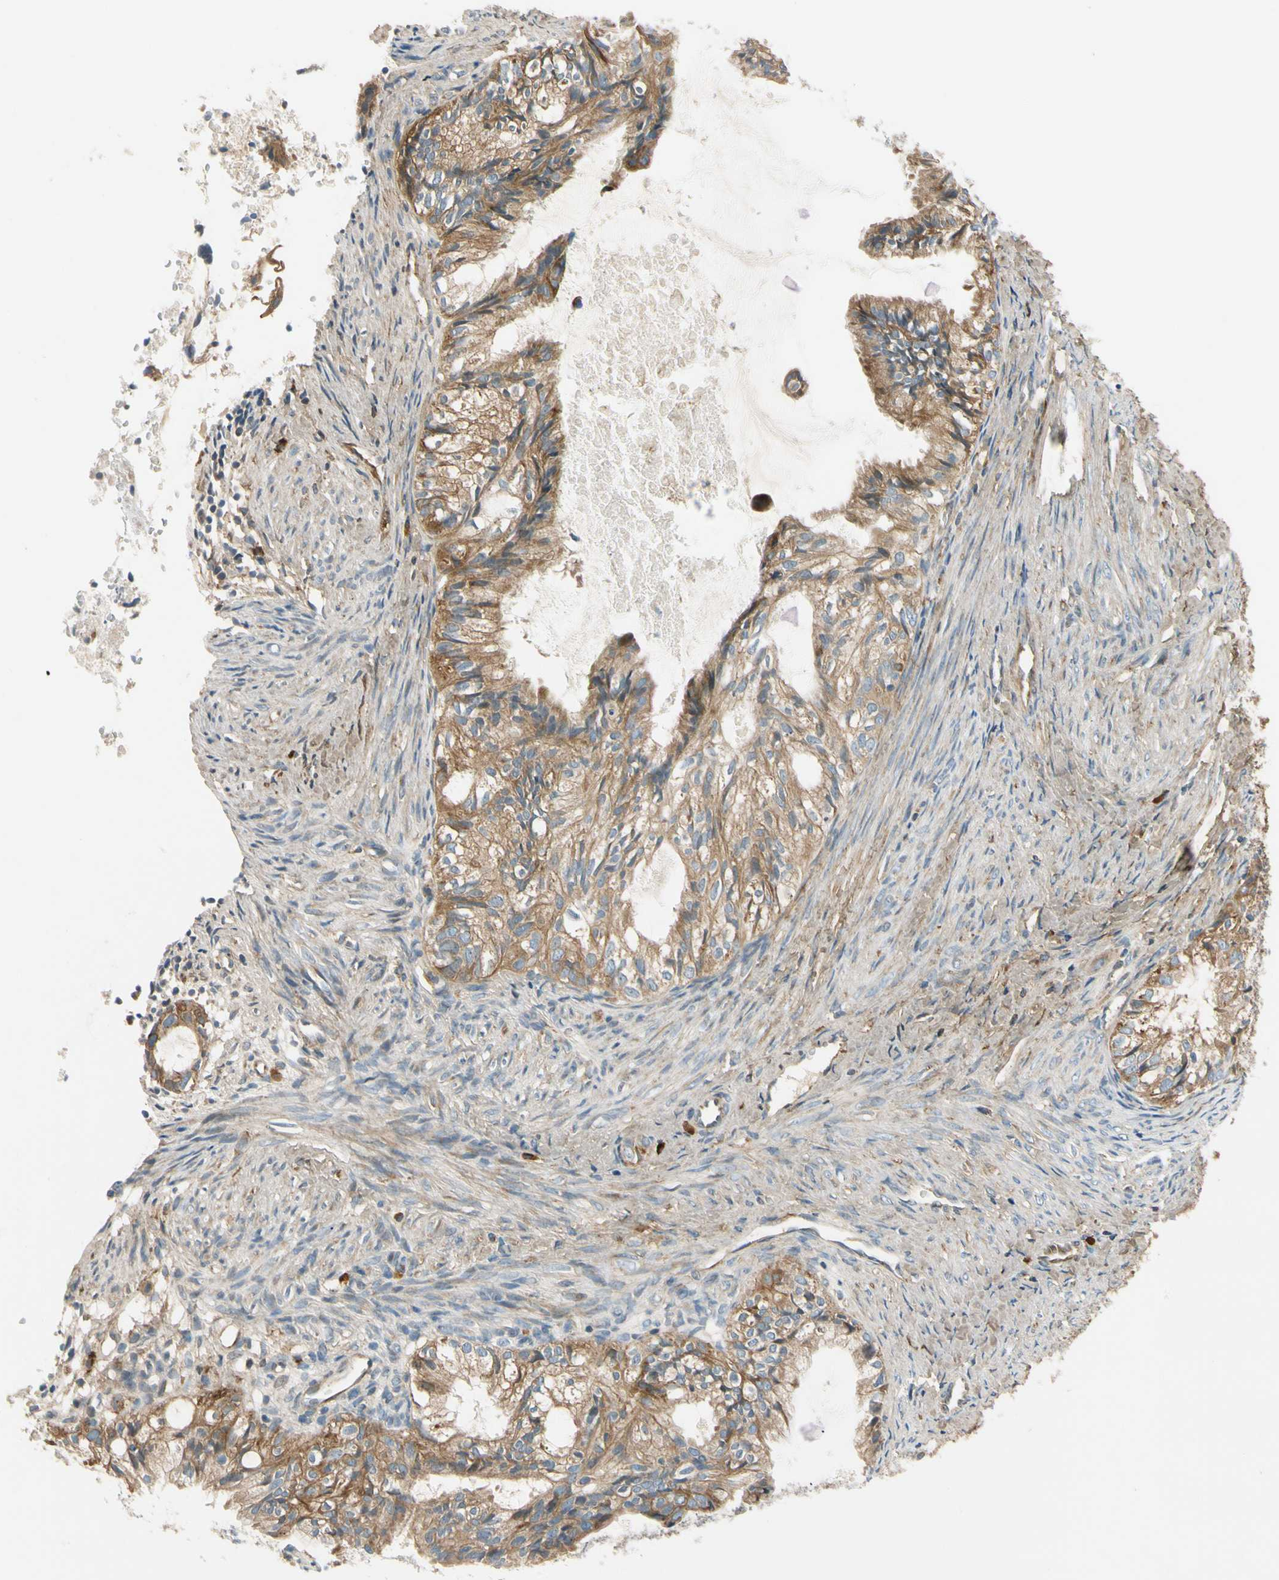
{"staining": {"intensity": "moderate", "quantity": ">75%", "location": "cytoplasmic/membranous"}, "tissue": "cervical cancer", "cell_type": "Tumor cells", "image_type": "cancer", "snomed": [{"axis": "morphology", "description": "Normal tissue, NOS"}, {"axis": "morphology", "description": "Adenocarcinoma, NOS"}, {"axis": "topography", "description": "Cervix"}, {"axis": "topography", "description": "Endometrium"}], "caption": "Moderate cytoplasmic/membranous expression is present in approximately >75% of tumor cells in cervical adenocarcinoma.", "gene": "MST1R", "patient": {"sex": "female", "age": 86}}